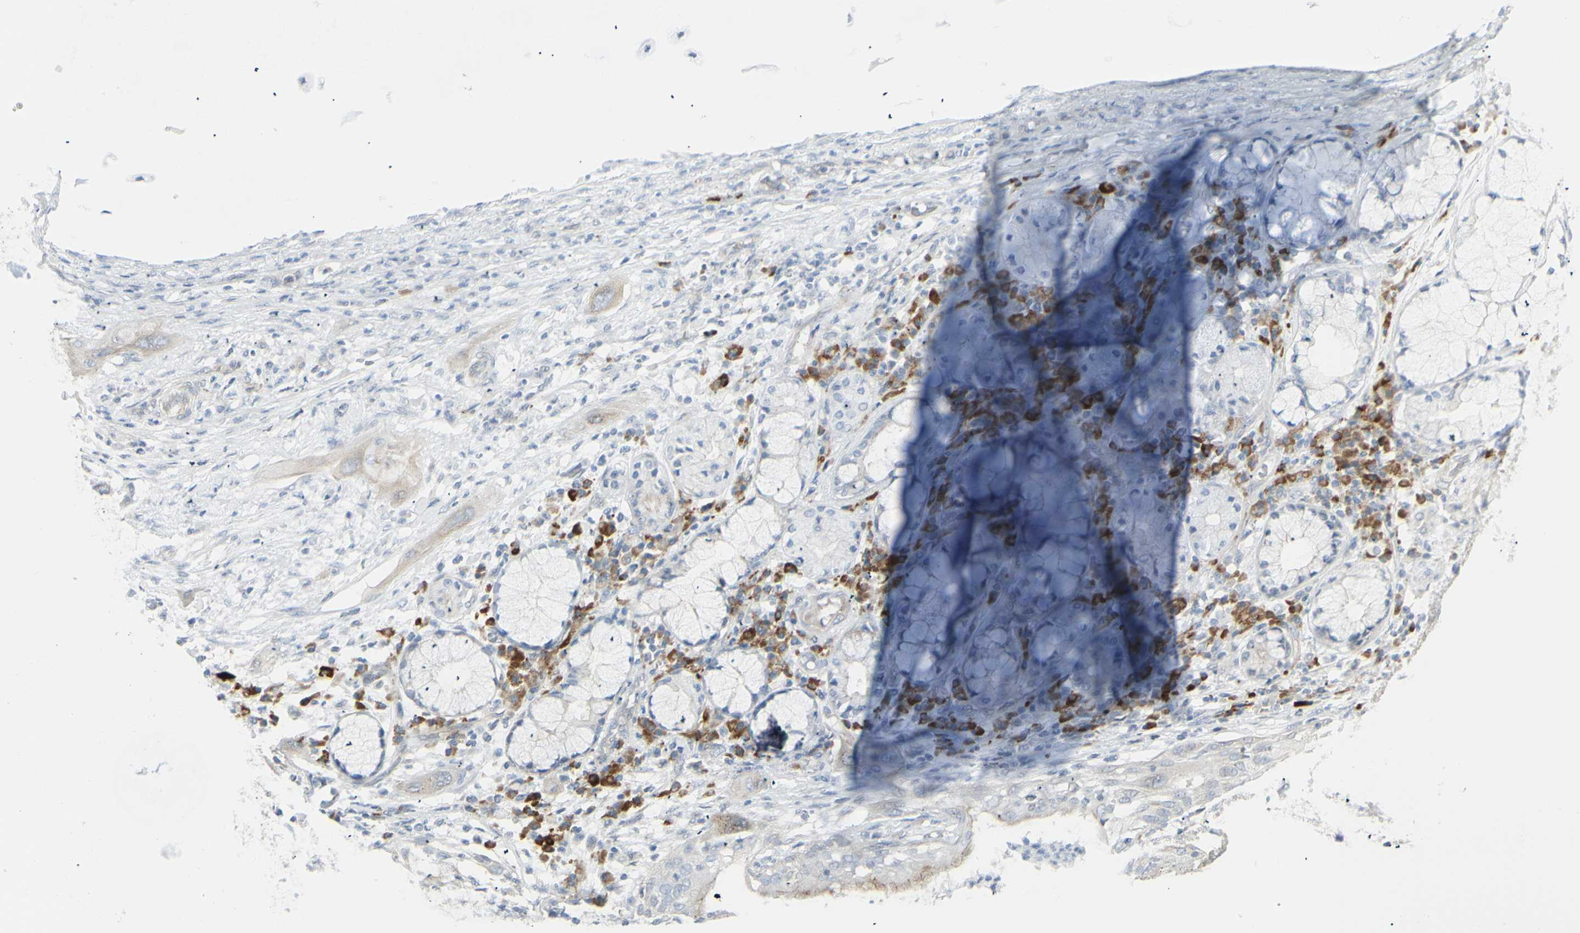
{"staining": {"intensity": "weak", "quantity": ">75%", "location": "cytoplasmic/membranous"}, "tissue": "lung cancer", "cell_type": "Tumor cells", "image_type": "cancer", "snomed": [{"axis": "morphology", "description": "Squamous cell carcinoma, NOS"}, {"axis": "topography", "description": "Lung"}], "caption": "IHC histopathology image of human lung squamous cell carcinoma stained for a protein (brown), which exhibits low levels of weak cytoplasmic/membranous positivity in approximately >75% of tumor cells.", "gene": "NDST4", "patient": {"sex": "female", "age": 47}}